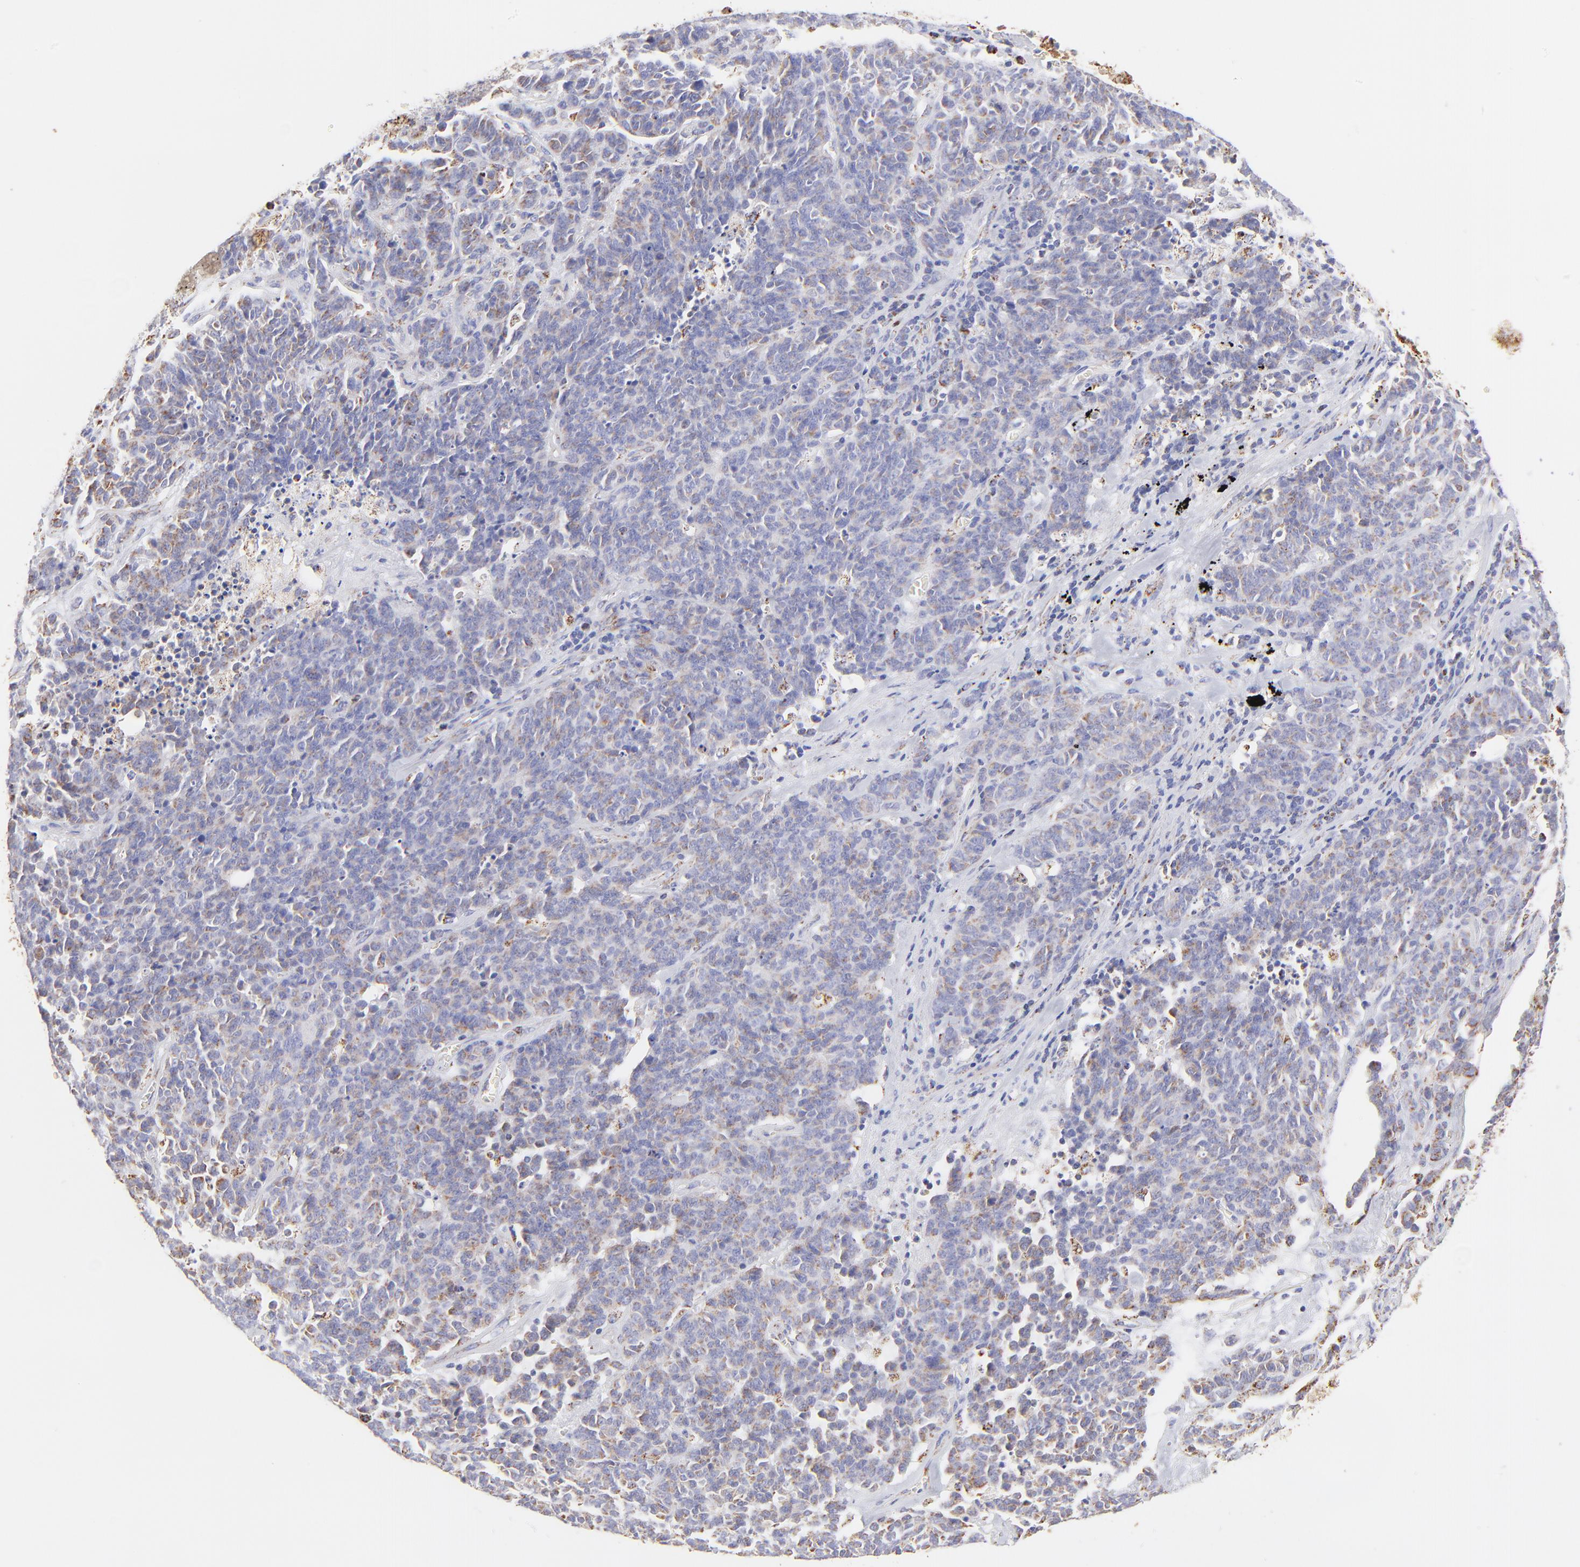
{"staining": {"intensity": "weak", "quantity": "<25%", "location": "cytoplasmic/membranous"}, "tissue": "lung cancer", "cell_type": "Tumor cells", "image_type": "cancer", "snomed": [{"axis": "morphology", "description": "Neoplasm, malignant, NOS"}, {"axis": "topography", "description": "Lung"}], "caption": "There is no significant staining in tumor cells of malignant neoplasm (lung).", "gene": "ECH1", "patient": {"sex": "female", "age": 58}}